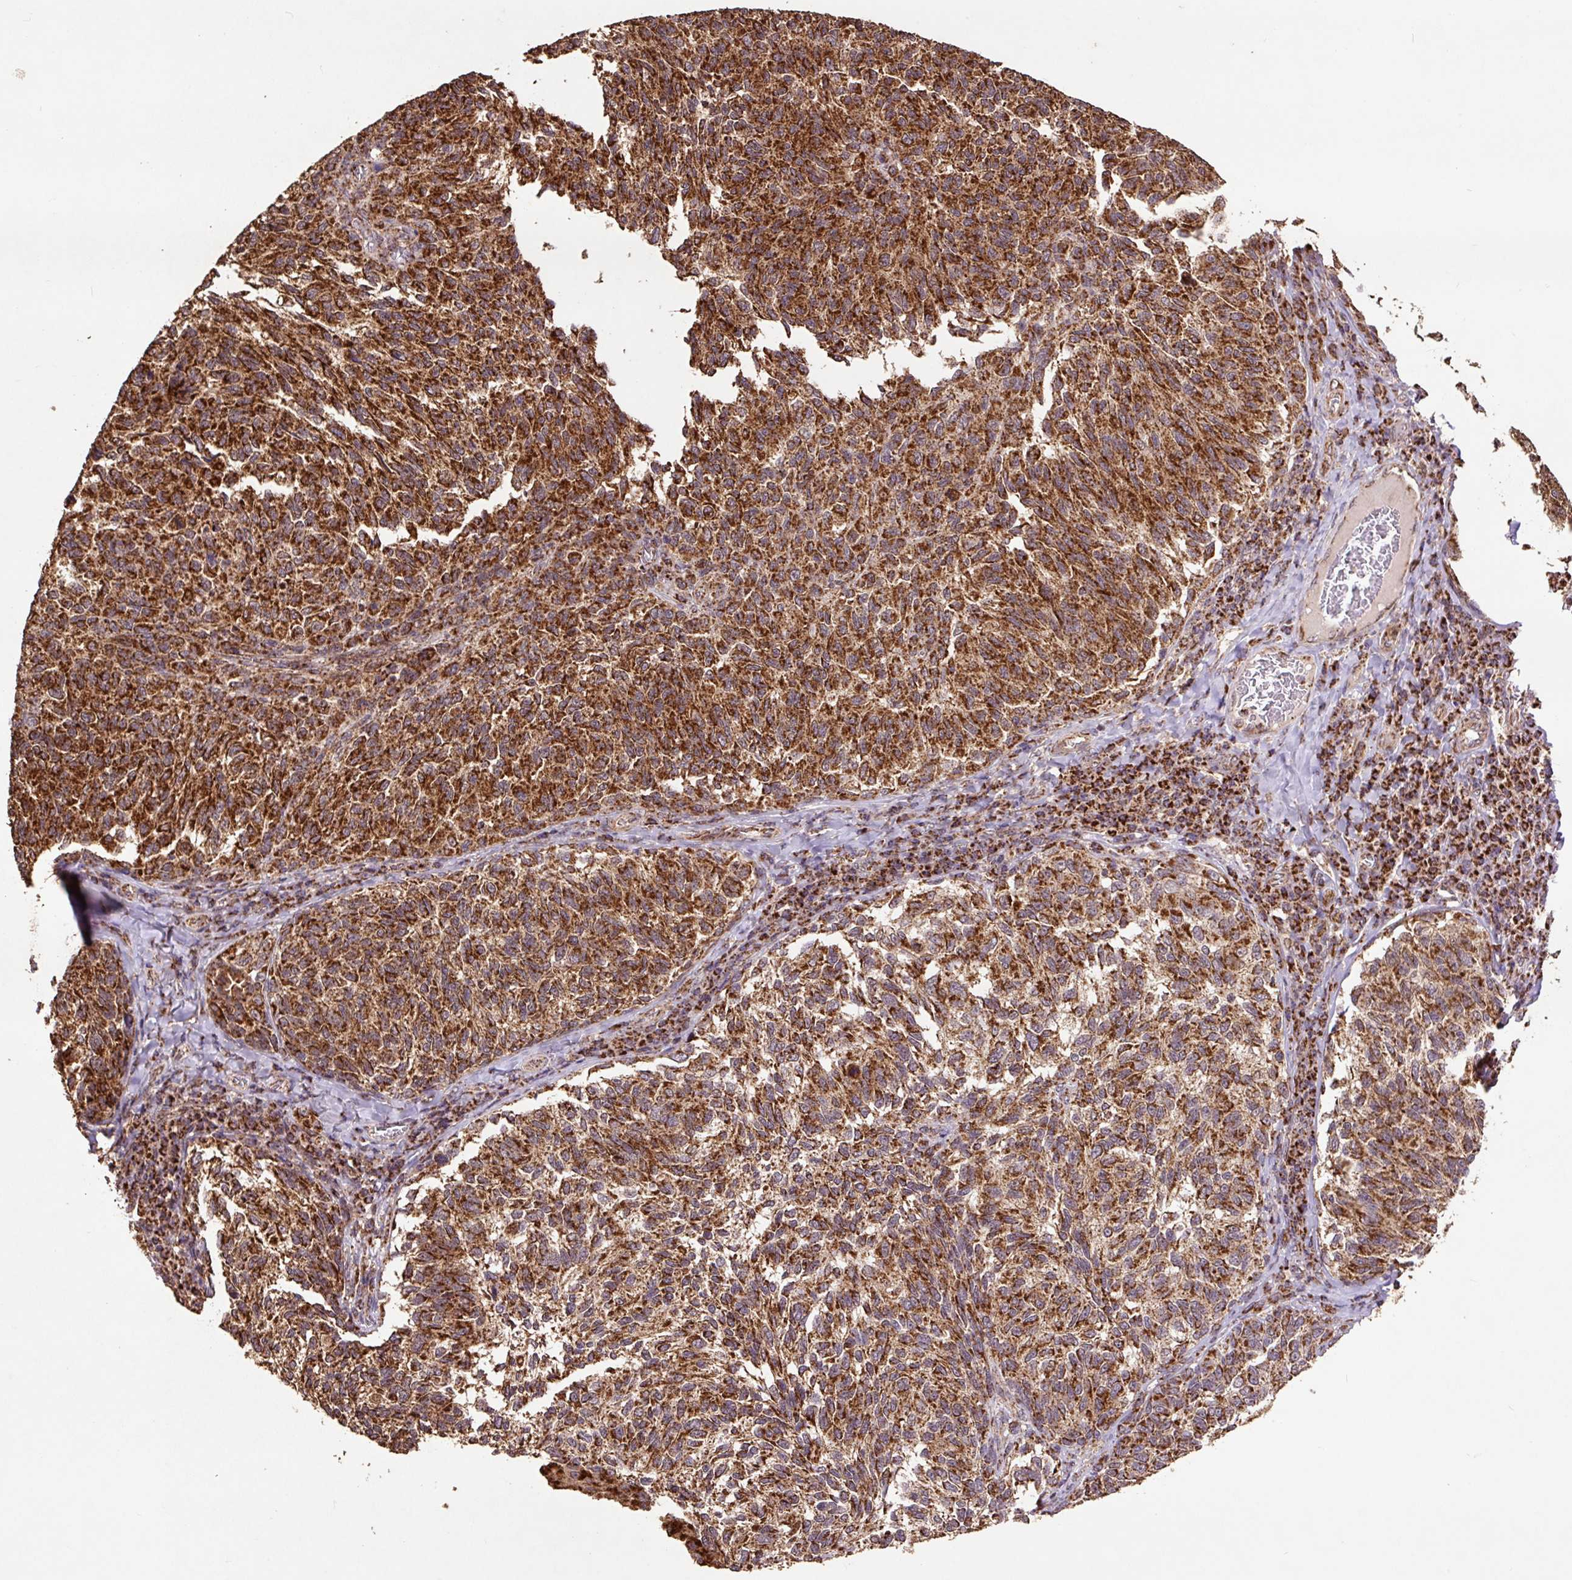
{"staining": {"intensity": "strong", "quantity": ">75%", "location": "cytoplasmic/membranous"}, "tissue": "melanoma", "cell_type": "Tumor cells", "image_type": "cancer", "snomed": [{"axis": "morphology", "description": "Malignant melanoma, NOS"}, {"axis": "topography", "description": "Skin"}], "caption": "Human melanoma stained with a protein marker demonstrates strong staining in tumor cells.", "gene": "ATP5F1A", "patient": {"sex": "female", "age": 73}}